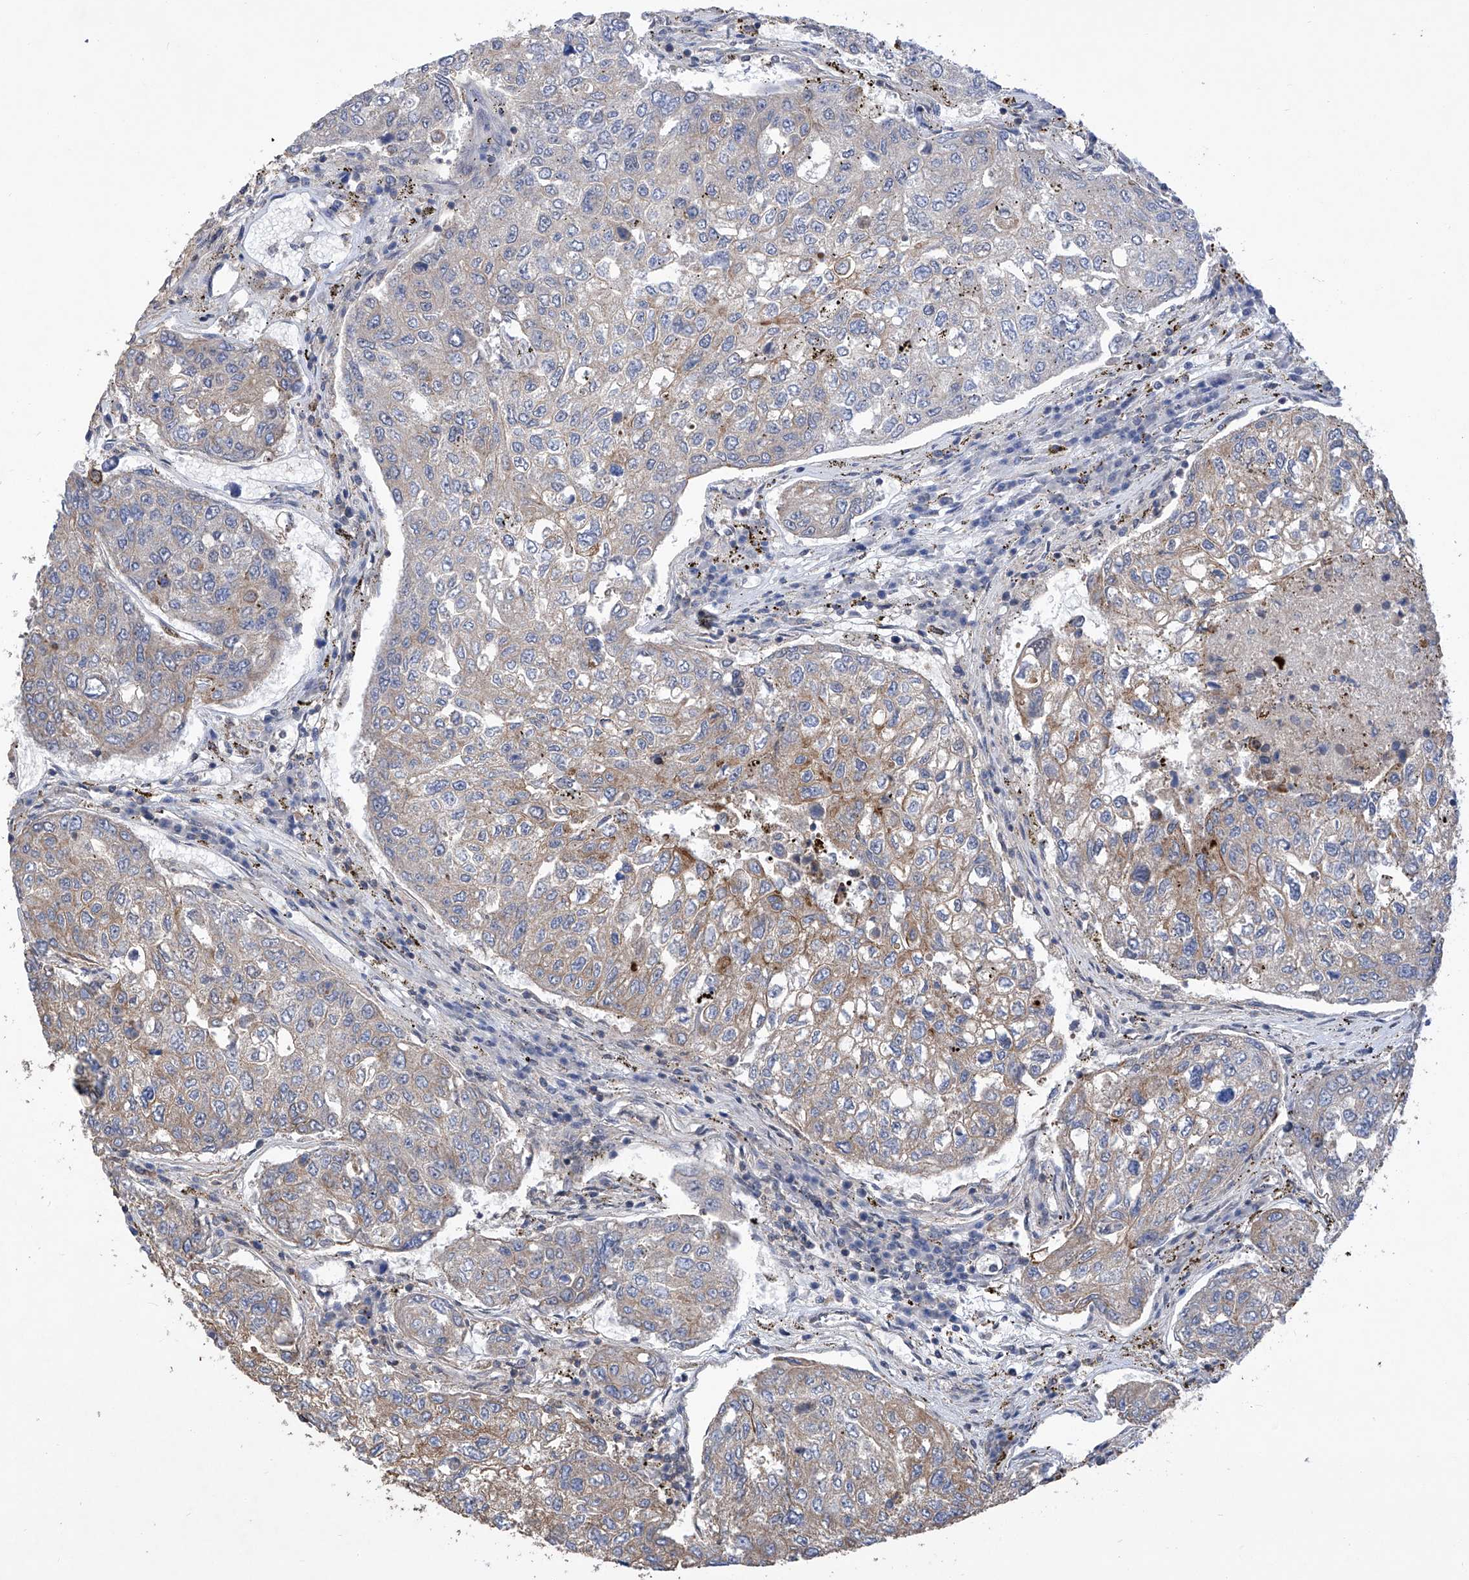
{"staining": {"intensity": "moderate", "quantity": "<25%", "location": "cytoplasmic/membranous"}, "tissue": "urothelial cancer", "cell_type": "Tumor cells", "image_type": "cancer", "snomed": [{"axis": "morphology", "description": "Urothelial carcinoma, High grade"}, {"axis": "topography", "description": "Lymph node"}, {"axis": "topography", "description": "Urinary bladder"}], "caption": "This photomicrograph displays high-grade urothelial carcinoma stained with IHC to label a protein in brown. The cytoplasmic/membranous of tumor cells show moderate positivity for the protein. Nuclei are counter-stained blue.", "gene": "KIFC2", "patient": {"sex": "male", "age": 51}}